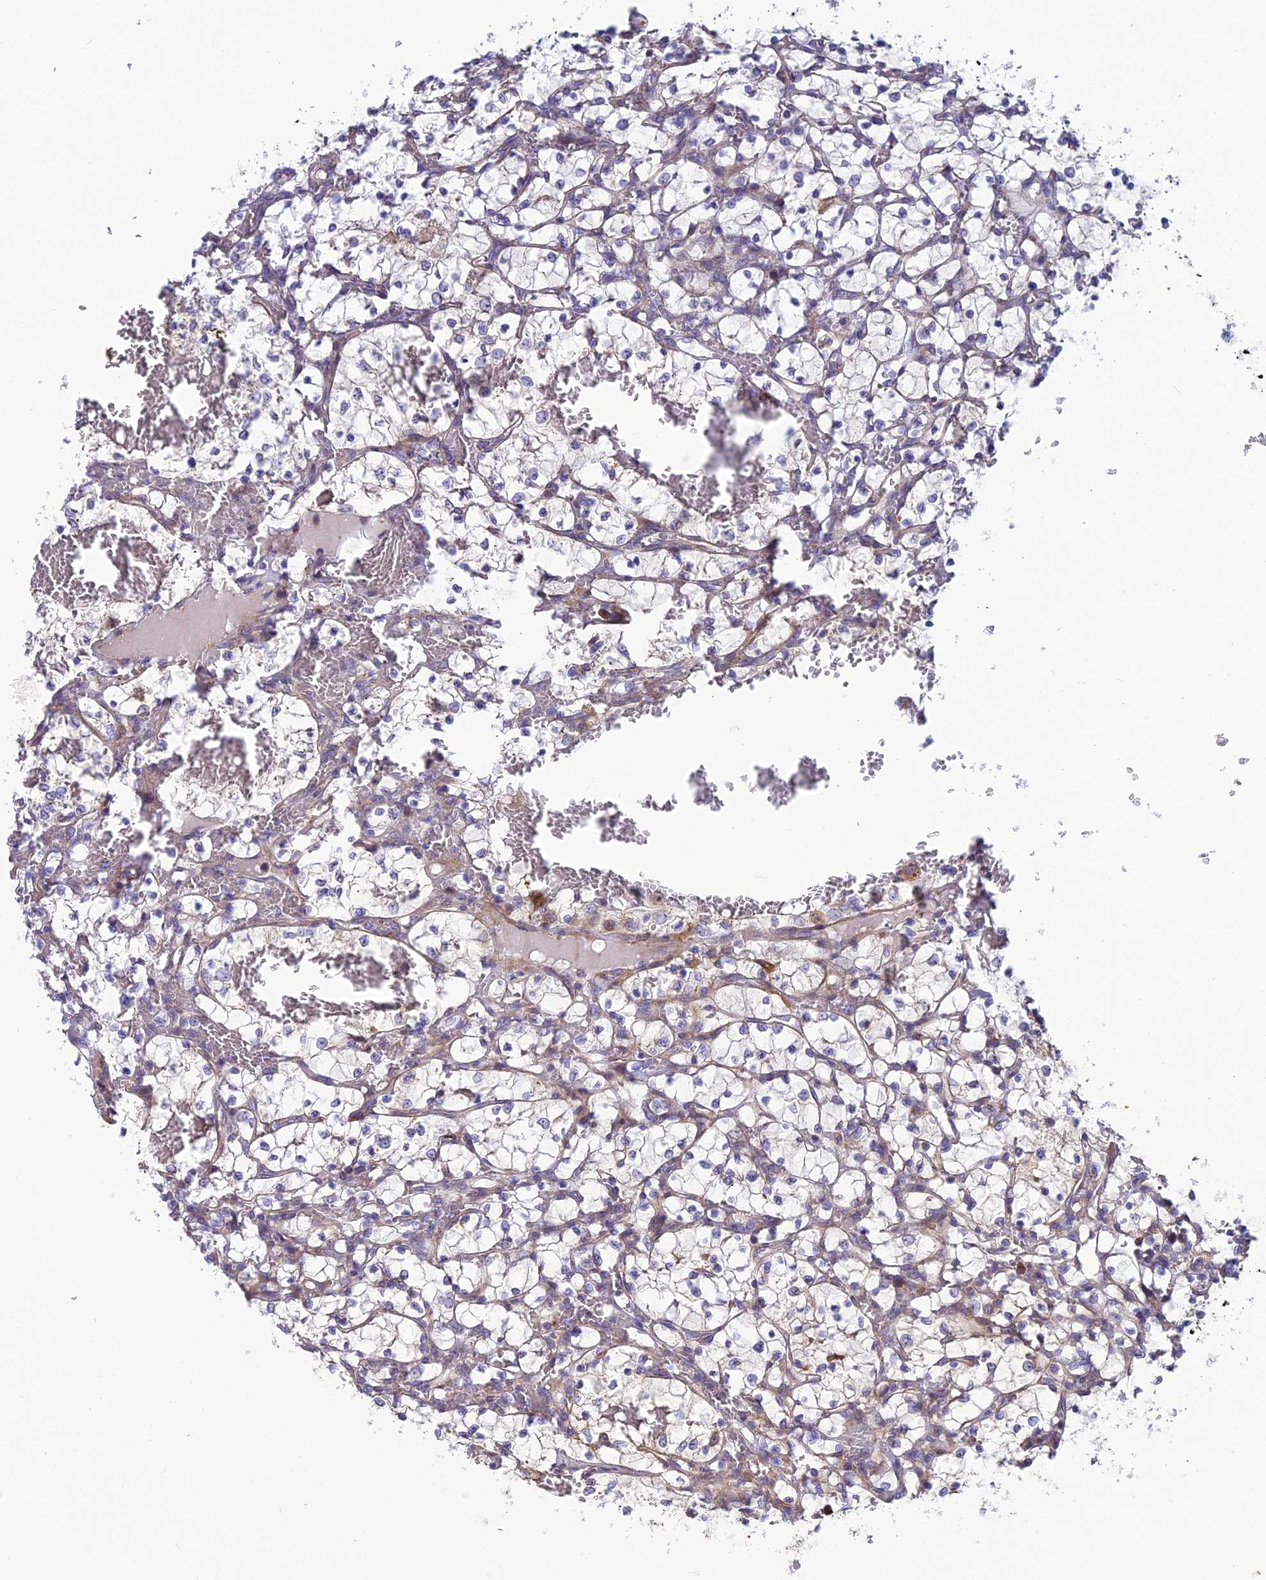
{"staining": {"intensity": "negative", "quantity": "none", "location": "none"}, "tissue": "renal cancer", "cell_type": "Tumor cells", "image_type": "cancer", "snomed": [{"axis": "morphology", "description": "Adenocarcinoma, NOS"}, {"axis": "topography", "description": "Kidney"}], "caption": "This micrograph is of renal cancer stained with immunohistochemistry (IHC) to label a protein in brown with the nuclei are counter-stained blue. There is no expression in tumor cells. (Stains: DAB immunohistochemistry (IHC) with hematoxylin counter stain, Microscopy: brightfield microscopy at high magnification).", "gene": "BLTP2", "patient": {"sex": "female", "age": 69}}